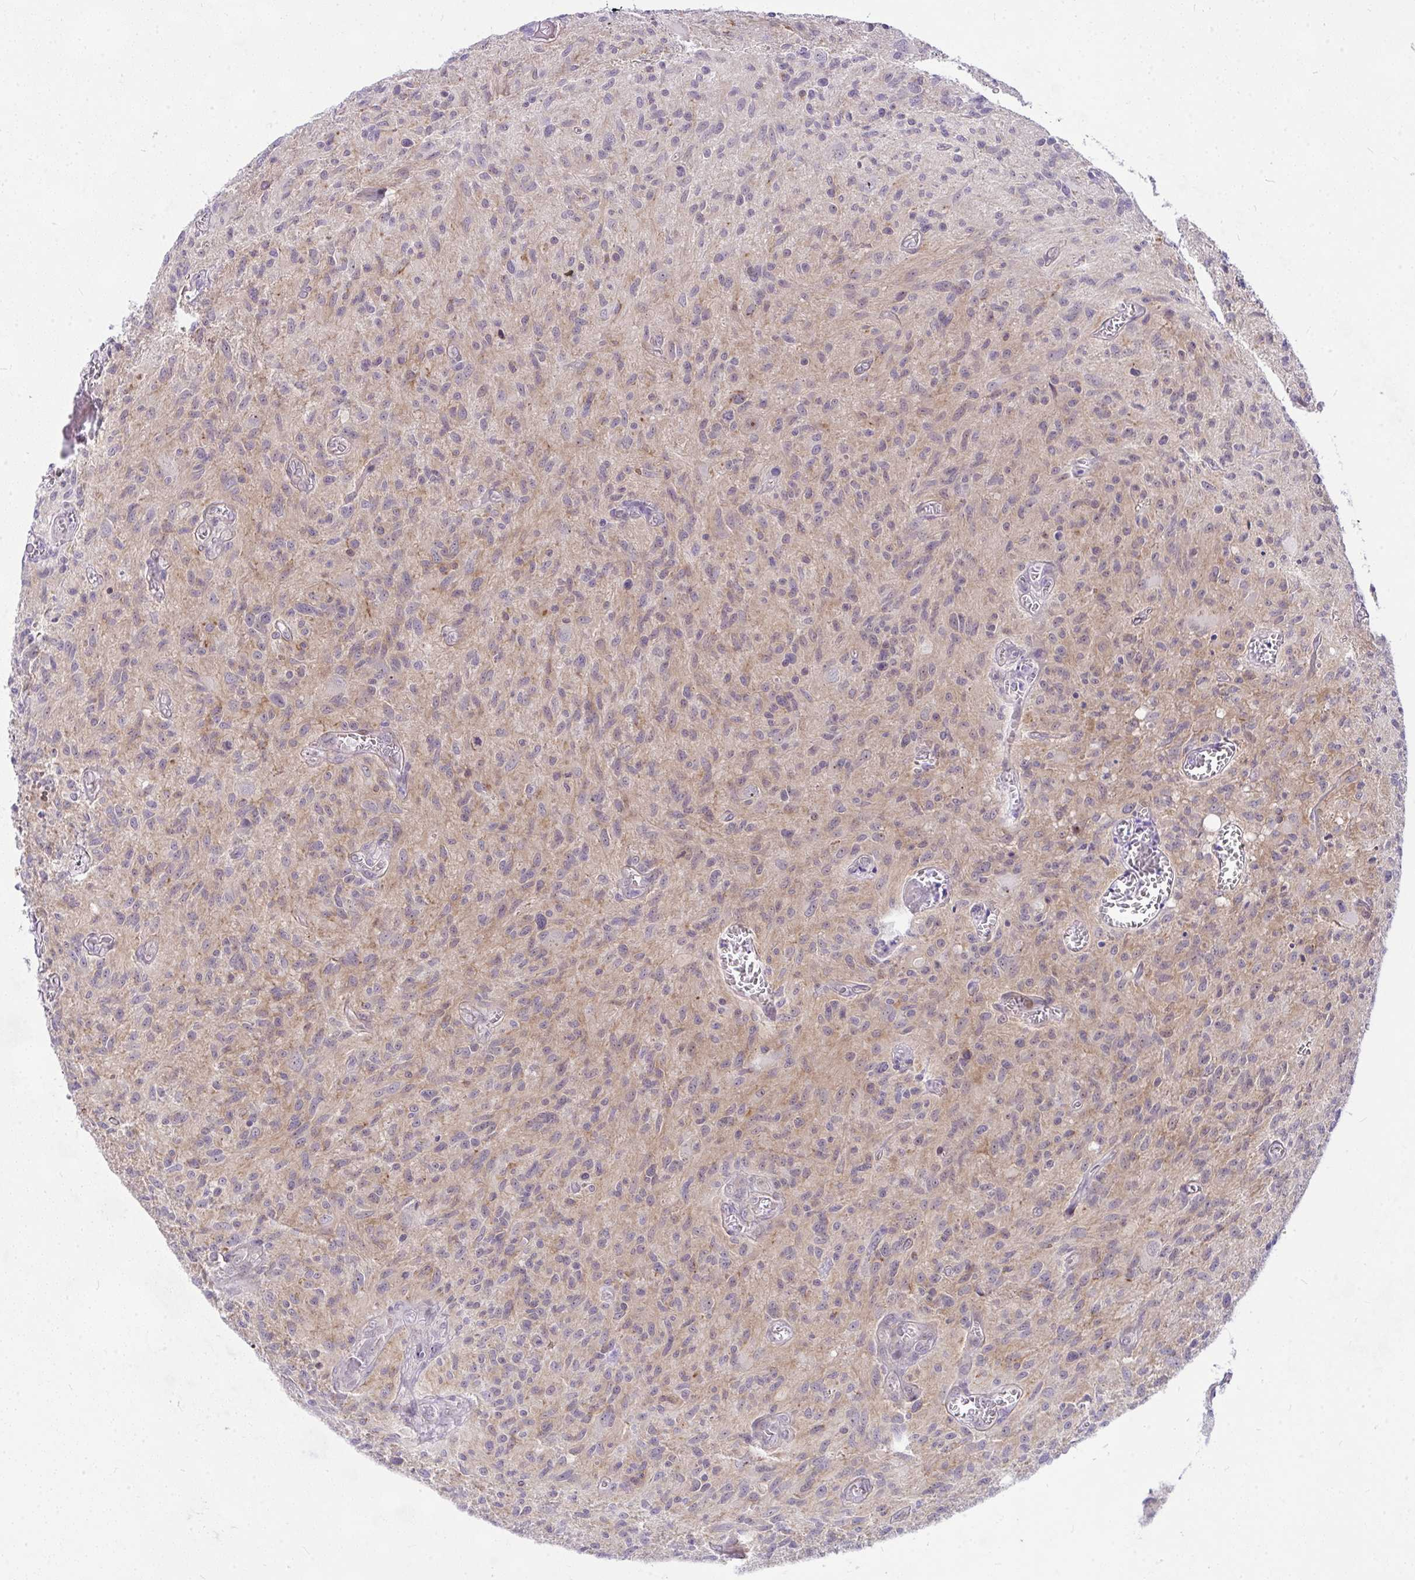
{"staining": {"intensity": "negative", "quantity": "none", "location": "none"}, "tissue": "glioma", "cell_type": "Tumor cells", "image_type": "cancer", "snomed": [{"axis": "morphology", "description": "Glioma, malignant, High grade"}, {"axis": "topography", "description": "Brain"}], "caption": "Tumor cells are negative for protein expression in human glioma.", "gene": "NFXL1", "patient": {"sex": "male", "age": 75}}